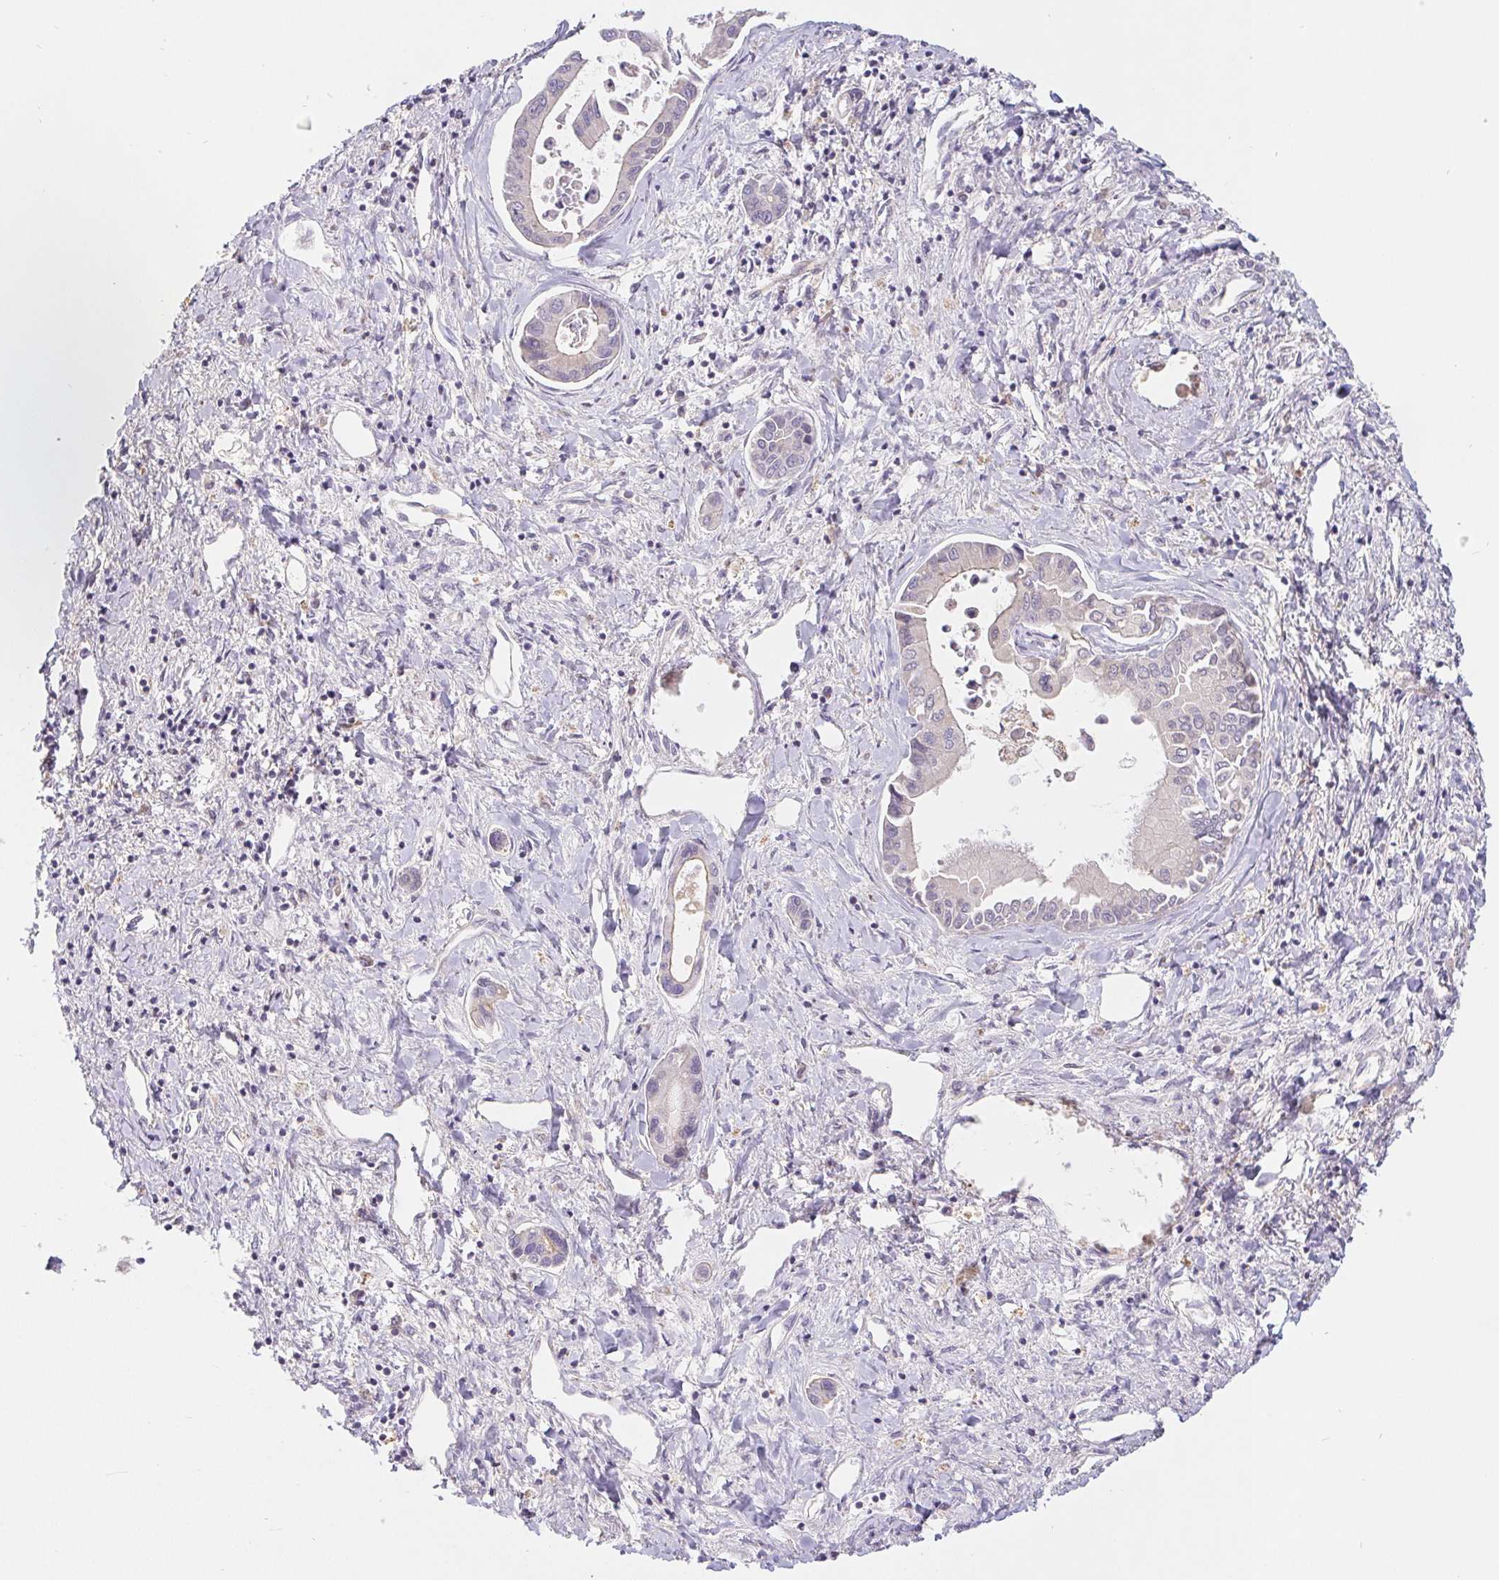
{"staining": {"intensity": "negative", "quantity": "none", "location": "none"}, "tissue": "liver cancer", "cell_type": "Tumor cells", "image_type": "cancer", "snomed": [{"axis": "morphology", "description": "Cholangiocarcinoma"}, {"axis": "topography", "description": "Liver"}], "caption": "An immunohistochemistry (IHC) micrograph of cholangiocarcinoma (liver) is shown. There is no staining in tumor cells of cholangiocarcinoma (liver).", "gene": "EMC6", "patient": {"sex": "male", "age": 66}}